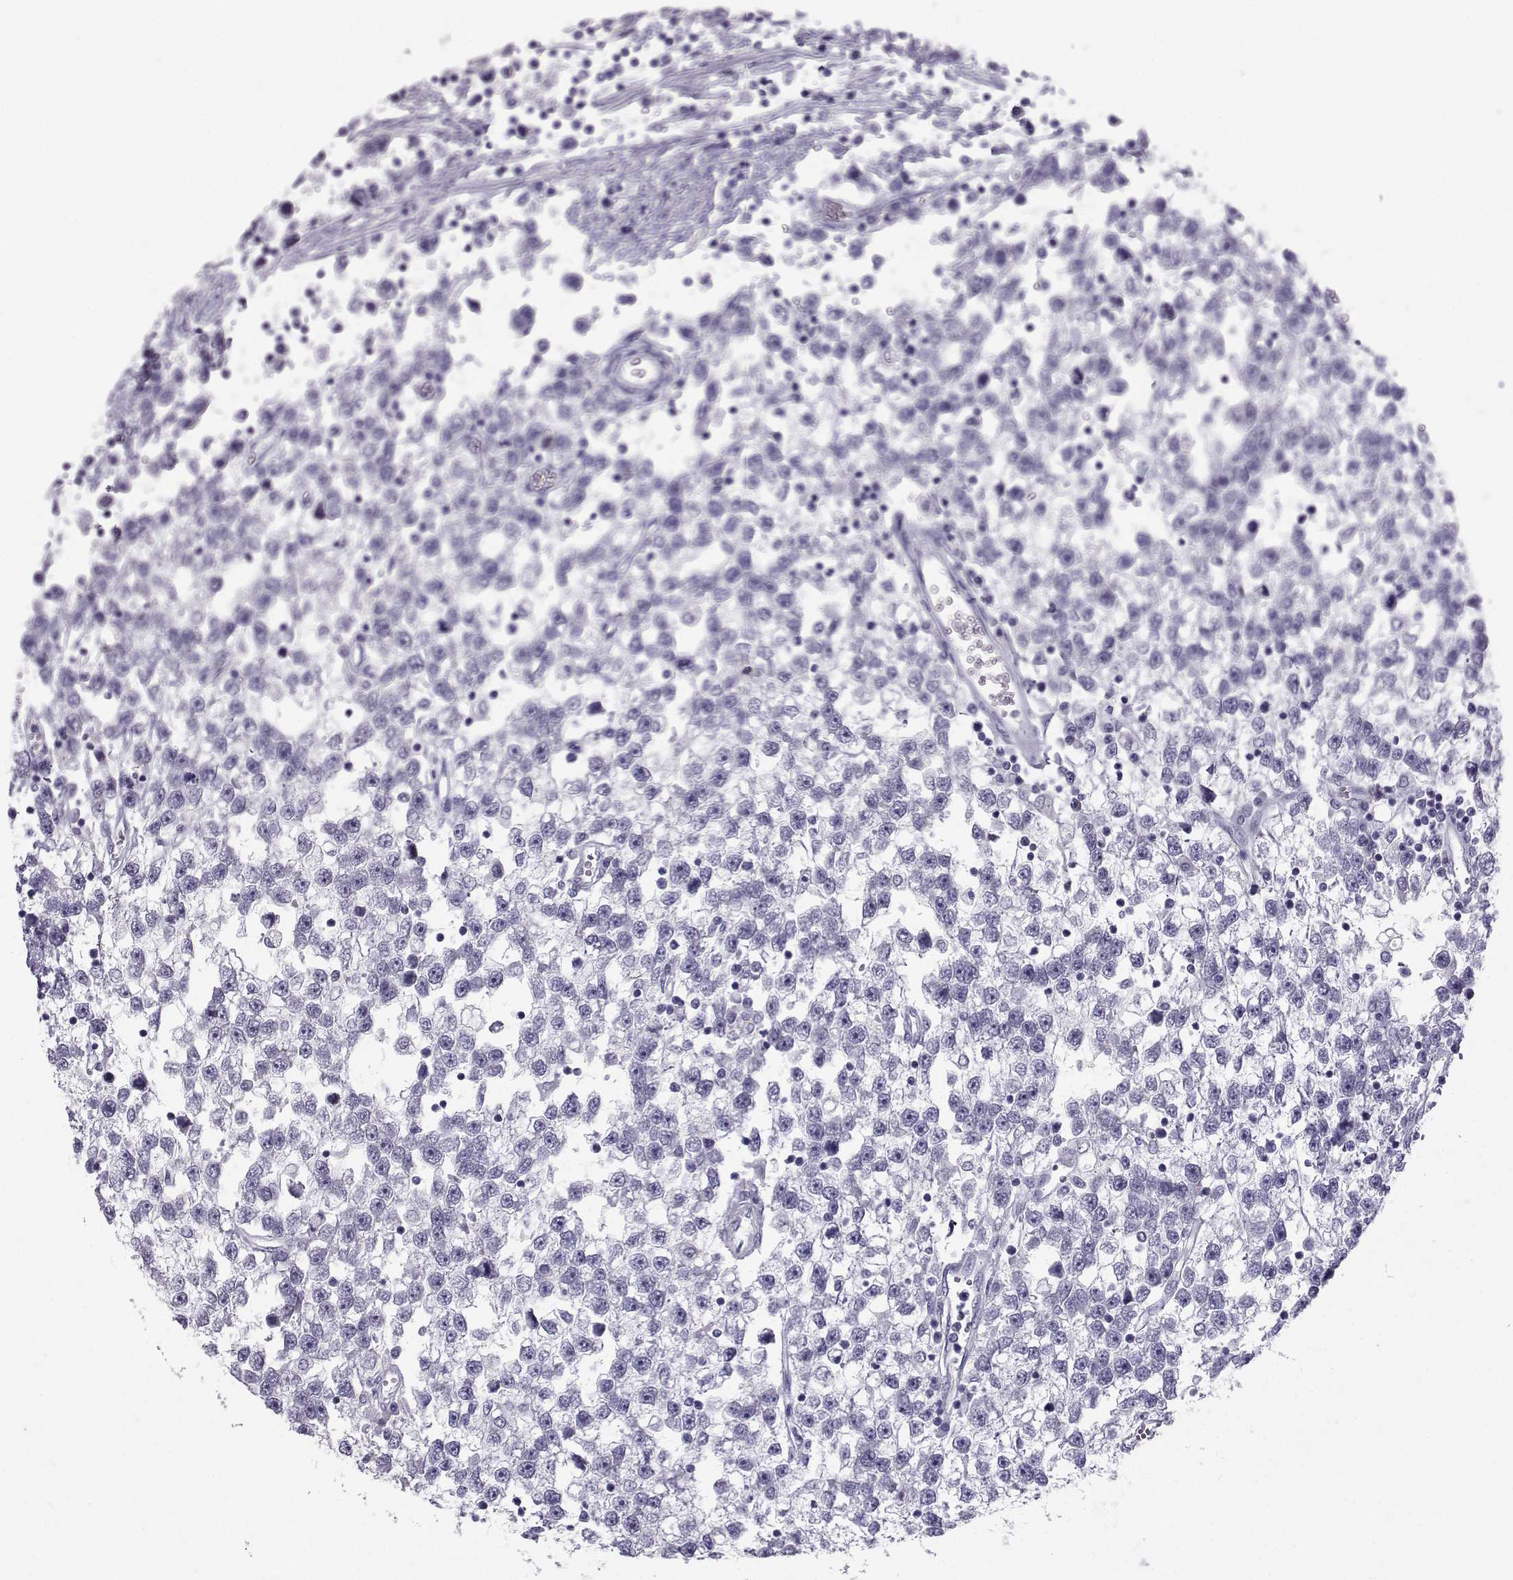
{"staining": {"intensity": "negative", "quantity": "none", "location": "none"}, "tissue": "testis cancer", "cell_type": "Tumor cells", "image_type": "cancer", "snomed": [{"axis": "morphology", "description": "Seminoma, NOS"}, {"axis": "topography", "description": "Testis"}], "caption": "Immunohistochemistry (IHC) of human seminoma (testis) exhibits no positivity in tumor cells.", "gene": "DMRT3", "patient": {"sex": "male", "age": 34}}